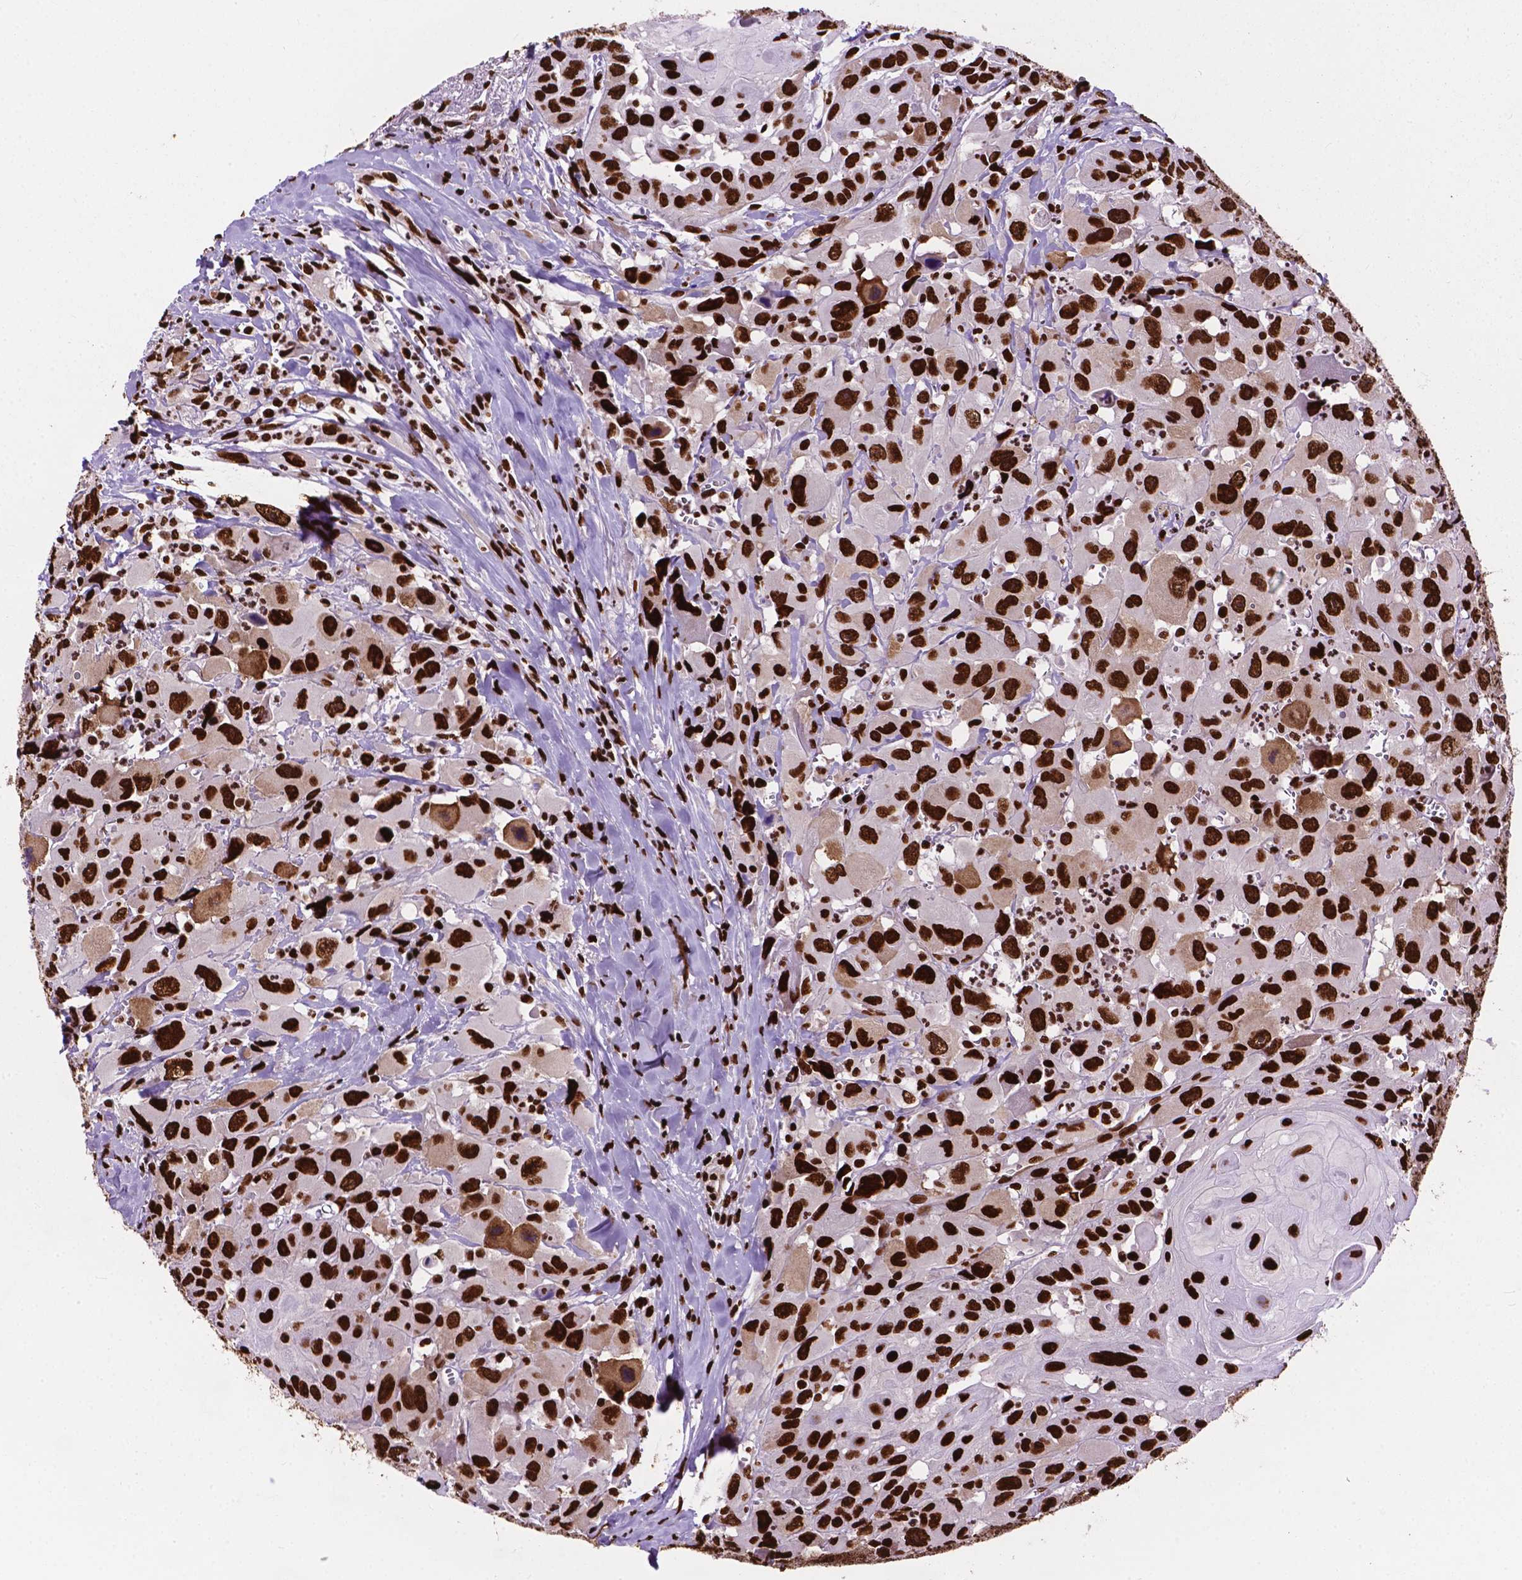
{"staining": {"intensity": "strong", "quantity": ">75%", "location": "nuclear"}, "tissue": "head and neck cancer", "cell_type": "Tumor cells", "image_type": "cancer", "snomed": [{"axis": "morphology", "description": "Squamous cell carcinoma, NOS"}, {"axis": "morphology", "description": "Squamous cell carcinoma, metastatic, NOS"}, {"axis": "topography", "description": "Oral tissue"}, {"axis": "topography", "description": "Head-Neck"}], "caption": "There is high levels of strong nuclear staining in tumor cells of head and neck squamous cell carcinoma, as demonstrated by immunohistochemical staining (brown color).", "gene": "SMIM5", "patient": {"sex": "female", "age": 85}}